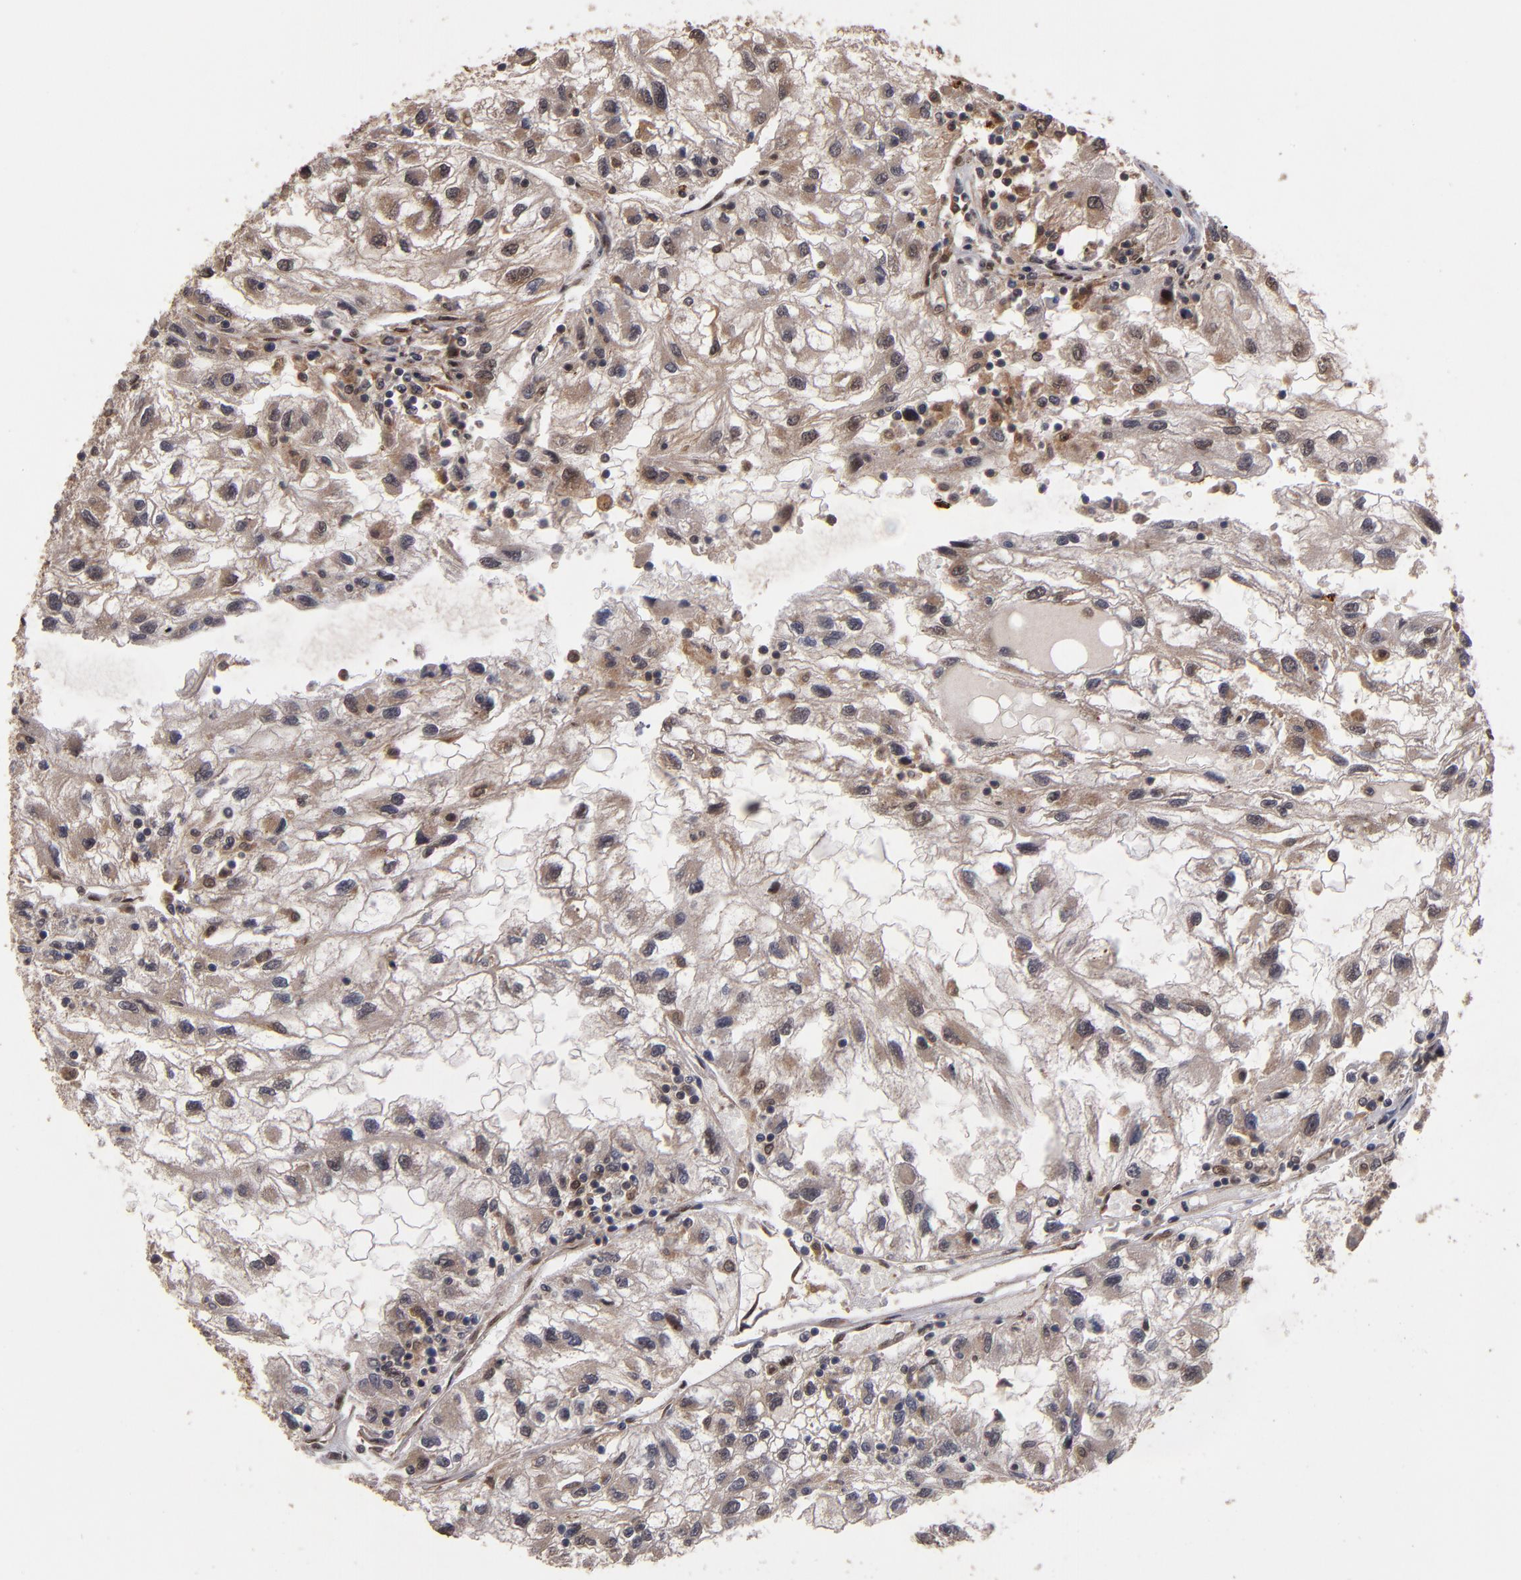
{"staining": {"intensity": "weak", "quantity": ">75%", "location": "cytoplasmic/membranous"}, "tissue": "renal cancer", "cell_type": "Tumor cells", "image_type": "cancer", "snomed": [{"axis": "morphology", "description": "Normal tissue, NOS"}, {"axis": "morphology", "description": "Adenocarcinoma, NOS"}, {"axis": "topography", "description": "Kidney"}], "caption": "The histopathology image exhibits staining of adenocarcinoma (renal), revealing weak cytoplasmic/membranous protein positivity (brown color) within tumor cells.", "gene": "CUL5", "patient": {"sex": "male", "age": 71}}